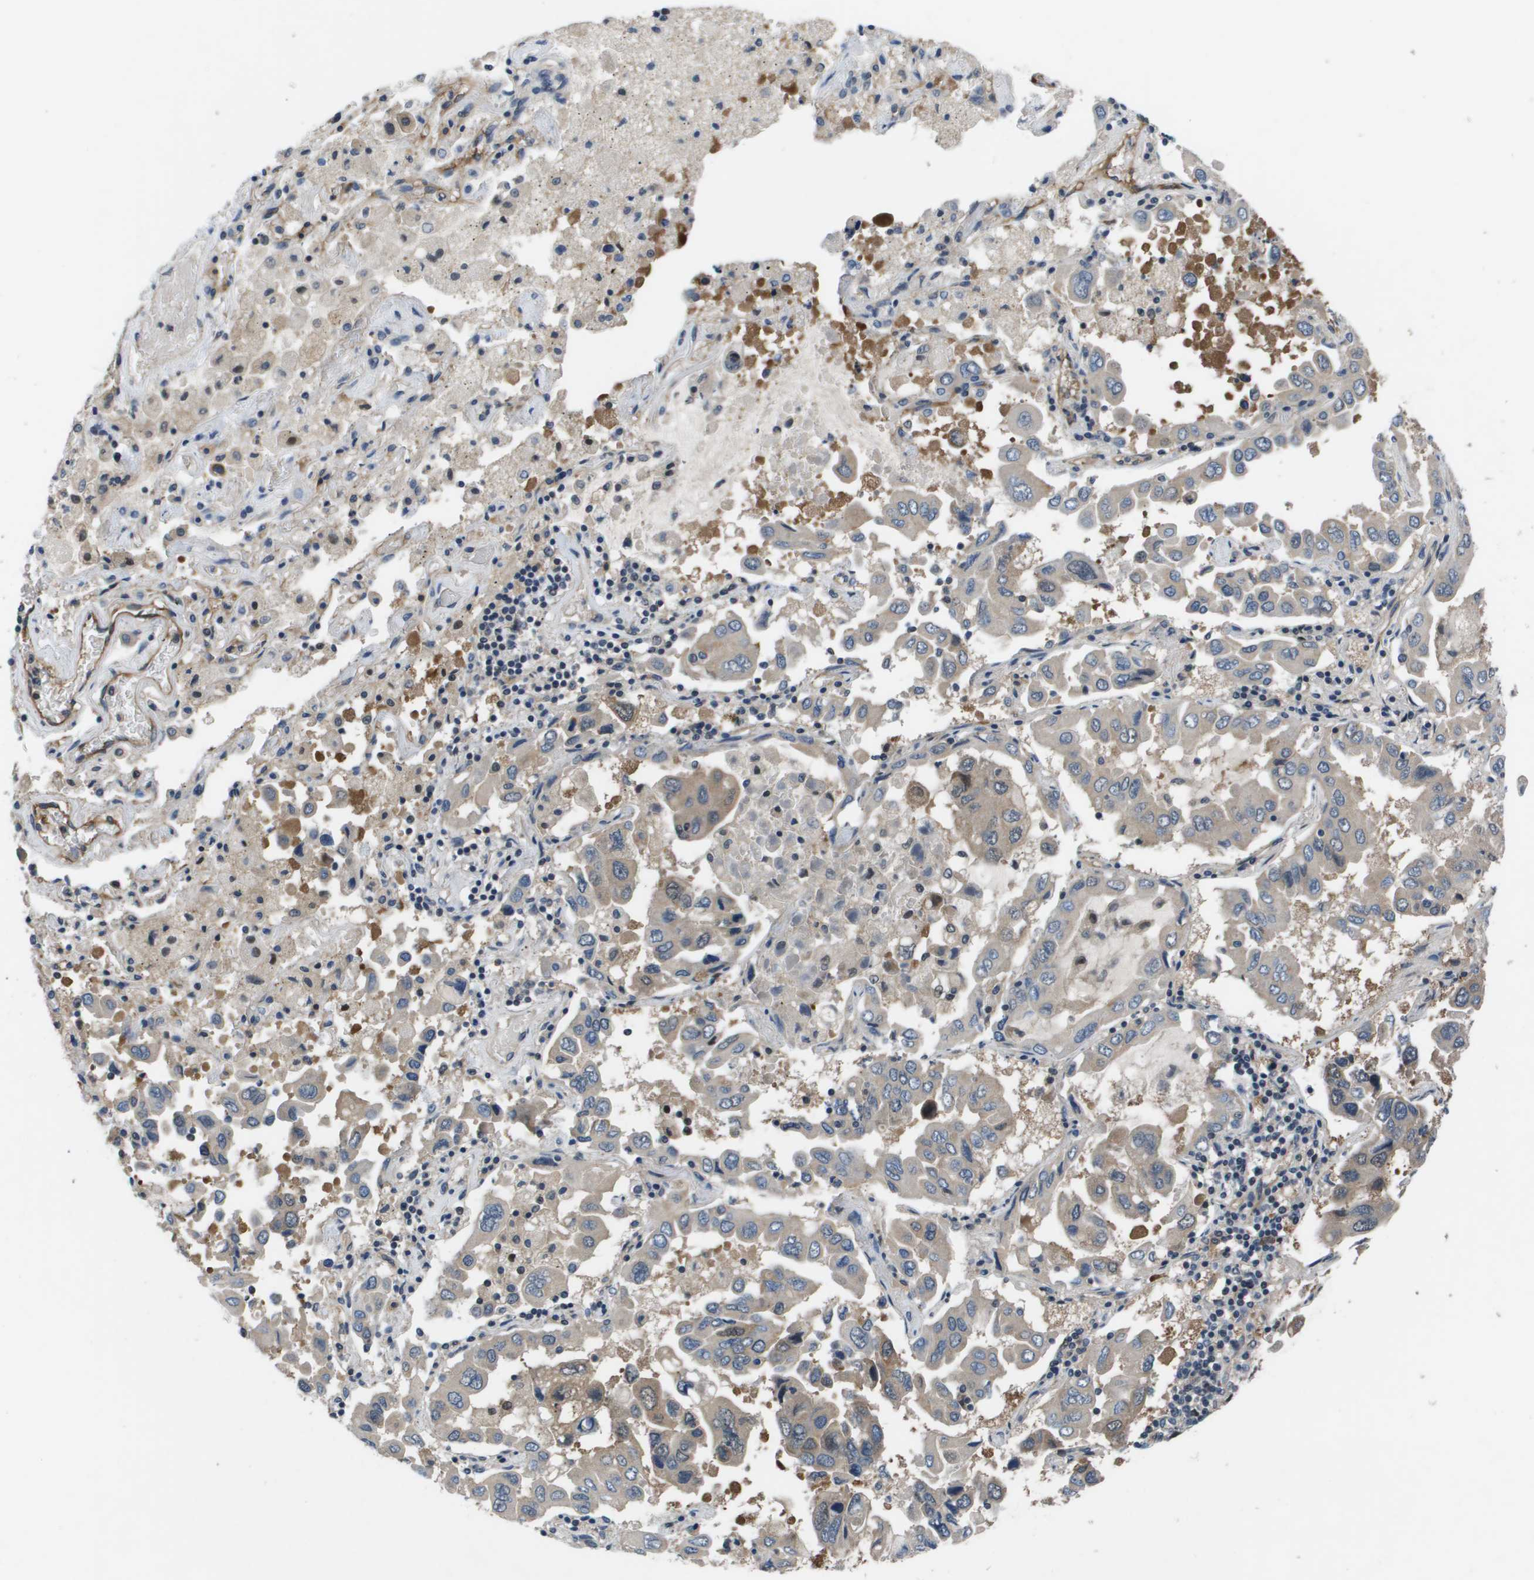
{"staining": {"intensity": "weak", "quantity": "25%-75%", "location": "cytoplasmic/membranous"}, "tissue": "lung cancer", "cell_type": "Tumor cells", "image_type": "cancer", "snomed": [{"axis": "morphology", "description": "Adenocarcinoma, NOS"}, {"axis": "topography", "description": "Lung"}], "caption": "Brown immunohistochemical staining in human adenocarcinoma (lung) displays weak cytoplasmic/membranous staining in approximately 25%-75% of tumor cells.", "gene": "ENPP5", "patient": {"sex": "male", "age": 64}}